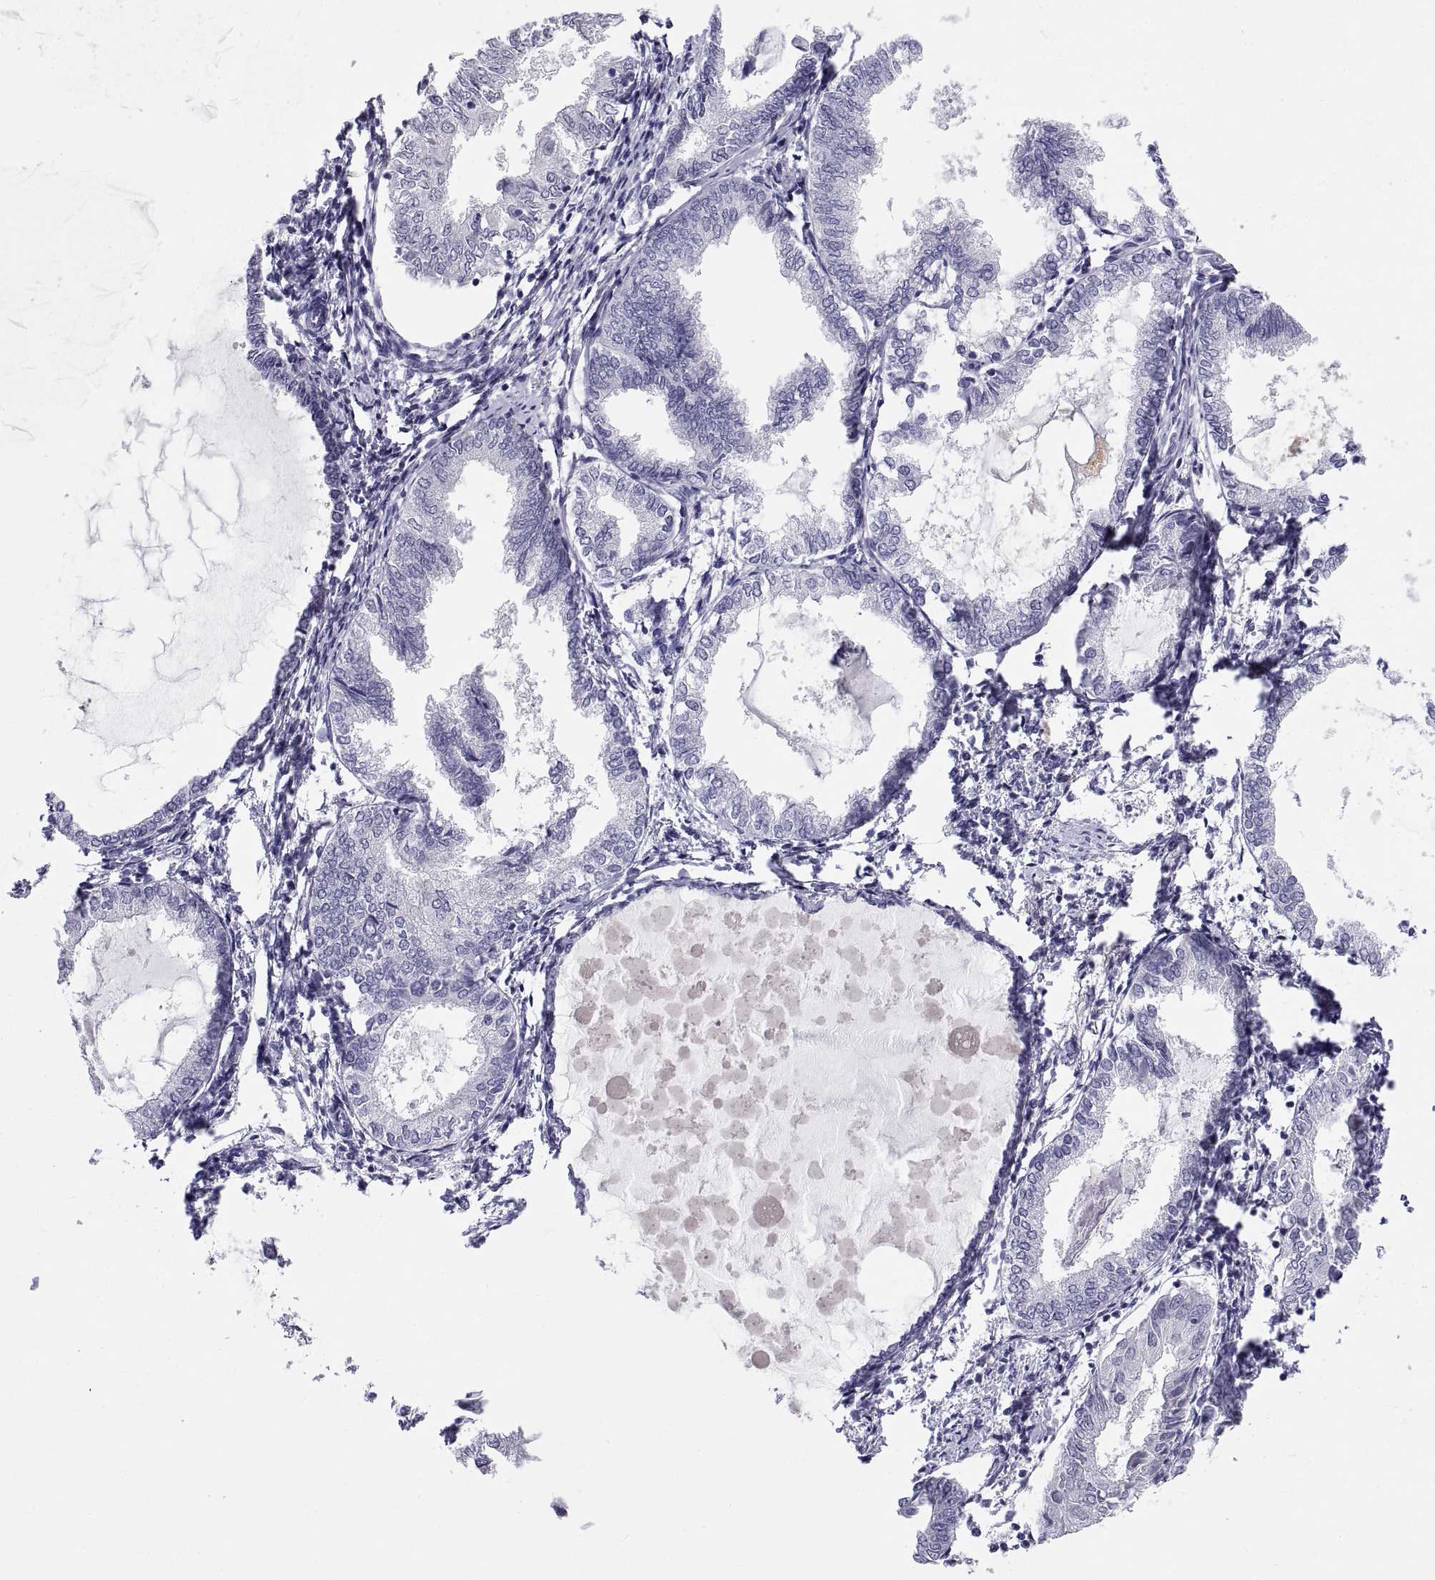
{"staining": {"intensity": "negative", "quantity": "none", "location": "none"}, "tissue": "endometrial cancer", "cell_type": "Tumor cells", "image_type": "cancer", "snomed": [{"axis": "morphology", "description": "Adenocarcinoma, NOS"}, {"axis": "topography", "description": "Endometrium"}], "caption": "An image of human endometrial adenocarcinoma is negative for staining in tumor cells.", "gene": "TEX13A", "patient": {"sex": "female", "age": 68}}